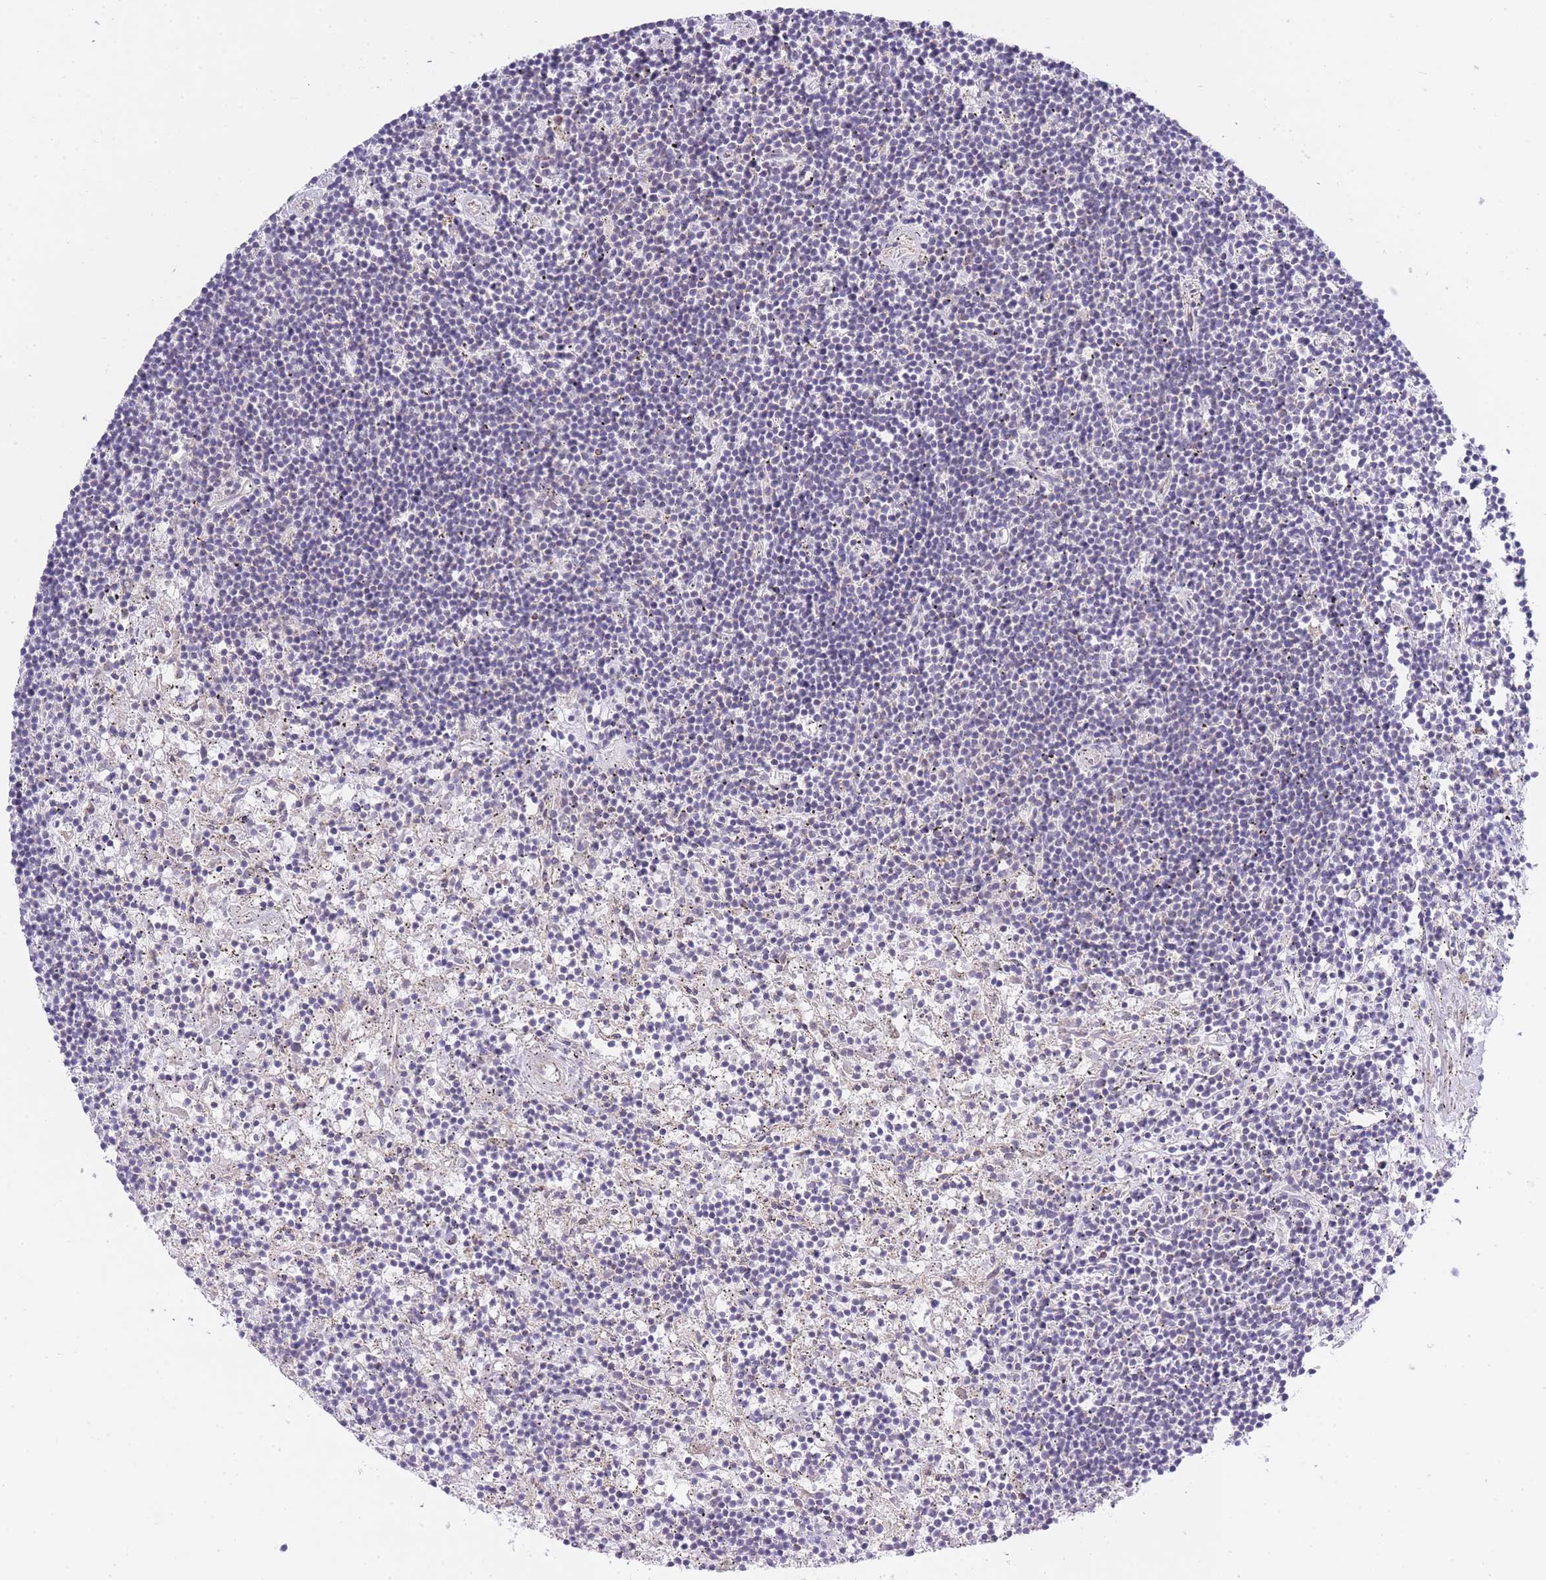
{"staining": {"intensity": "negative", "quantity": "none", "location": "none"}, "tissue": "lymphoma", "cell_type": "Tumor cells", "image_type": "cancer", "snomed": [{"axis": "morphology", "description": "Malignant lymphoma, non-Hodgkin's type, Low grade"}, {"axis": "topography", "description": "Spleen"}], "caption": "DAB immunohistochemical staining of human malignant lymphoma, non-Hodgkin's type (low-grade) shows no significant staining in tumor cells. Nuclei are stained in blue.", "gene": "CTBP1", "patient": {"sex": "male", "age": 76}}